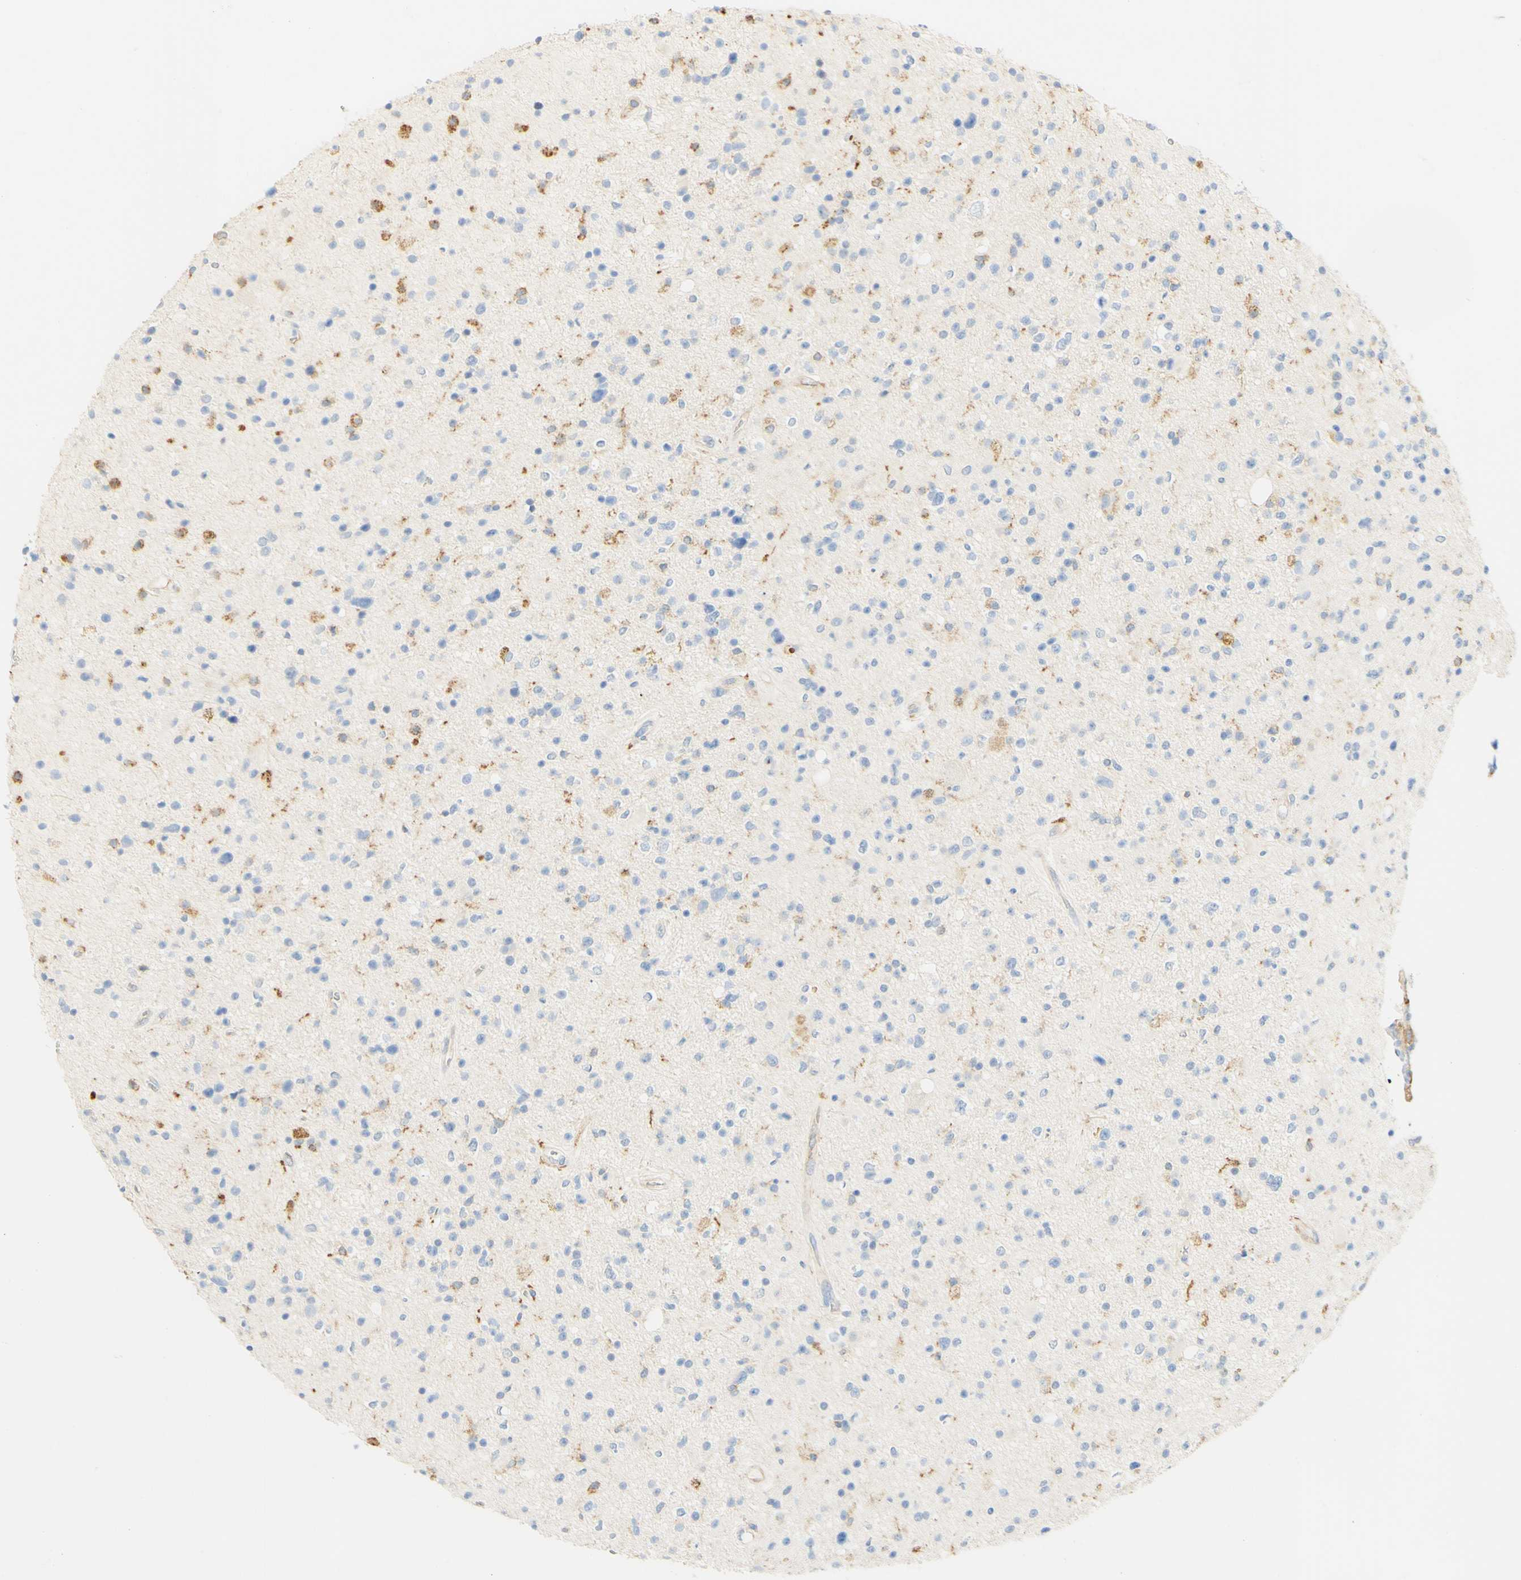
{"staining": {"intensity": "weak", "quantity": "<25%", "location": "cytoplasmic/membranous"}, "tissue": "glioma", "cell_type": "Tumor cells", "image_type": "cancer", "snomed": [{"axis": "morphology", "description": "Glioma, malignant, High grade"}, {"axis": "topography", "description": "Brain"}], "caption": "IHC of human glioma reveals no expression in tumor cells.", "gene": "FCGRT", "patient": {"sex": "male", "age": 33}}